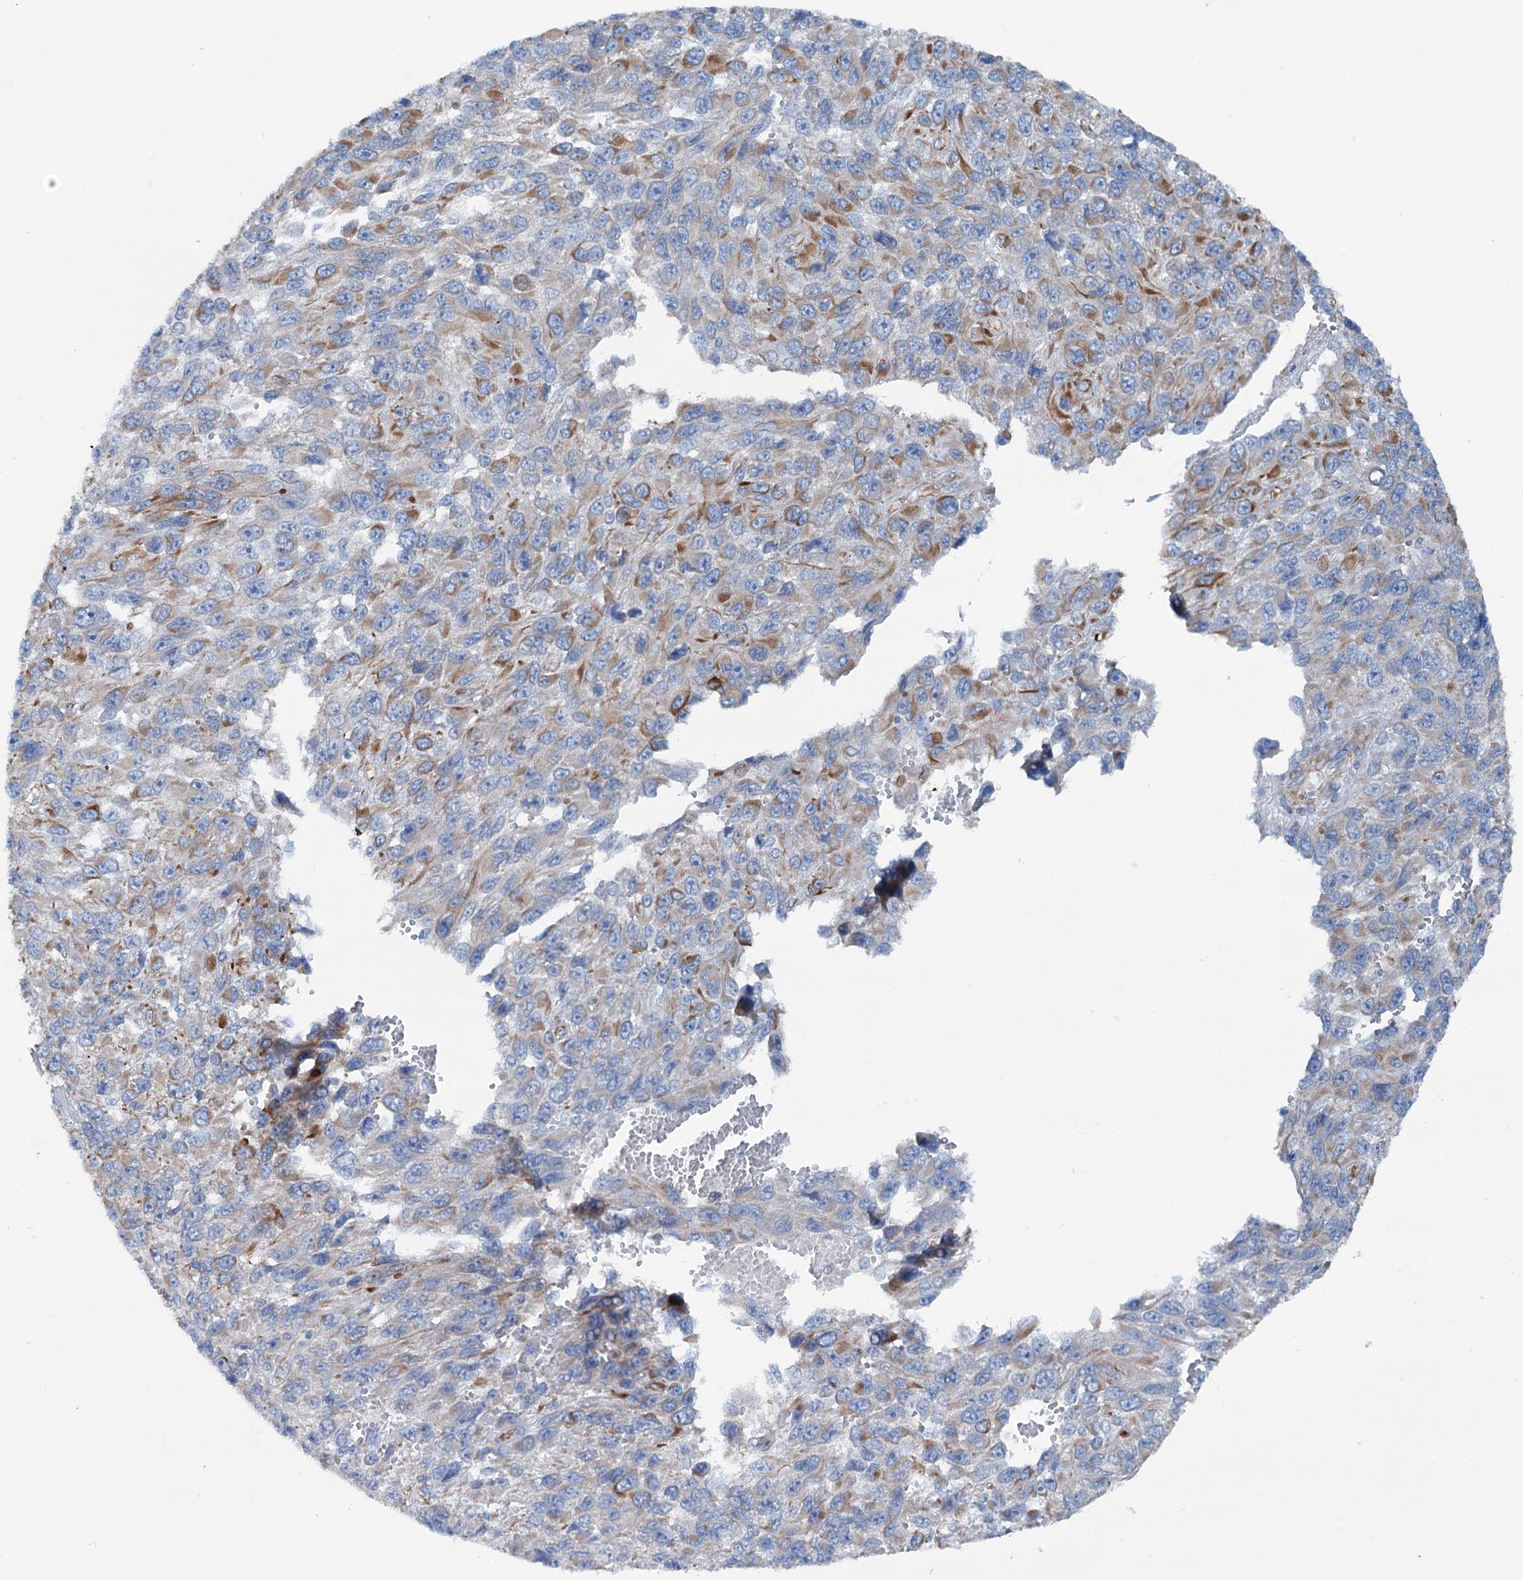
{"staining": {"intensity": "weak", "quantity": "<25%", "location": "cytoplasmic/membranous"}, "tissue": "melanoma", "cell_type": "Tumor cells", "image_type": "cancer", "snomed": [{"axis": "morphology", "description": "Normal tissue, NOS"}, {"axis": "morphology", "description": "Malignant melanoma, NOS"}, {"axis": "topography", "description": "Skin"}], "caption": "IHC of human melanoma demonstrates no staining in tumor cells. Nuclei are stained in blue.", "gene": "CALCOCO1", "patient": {"sex": "female", "age": 96}}